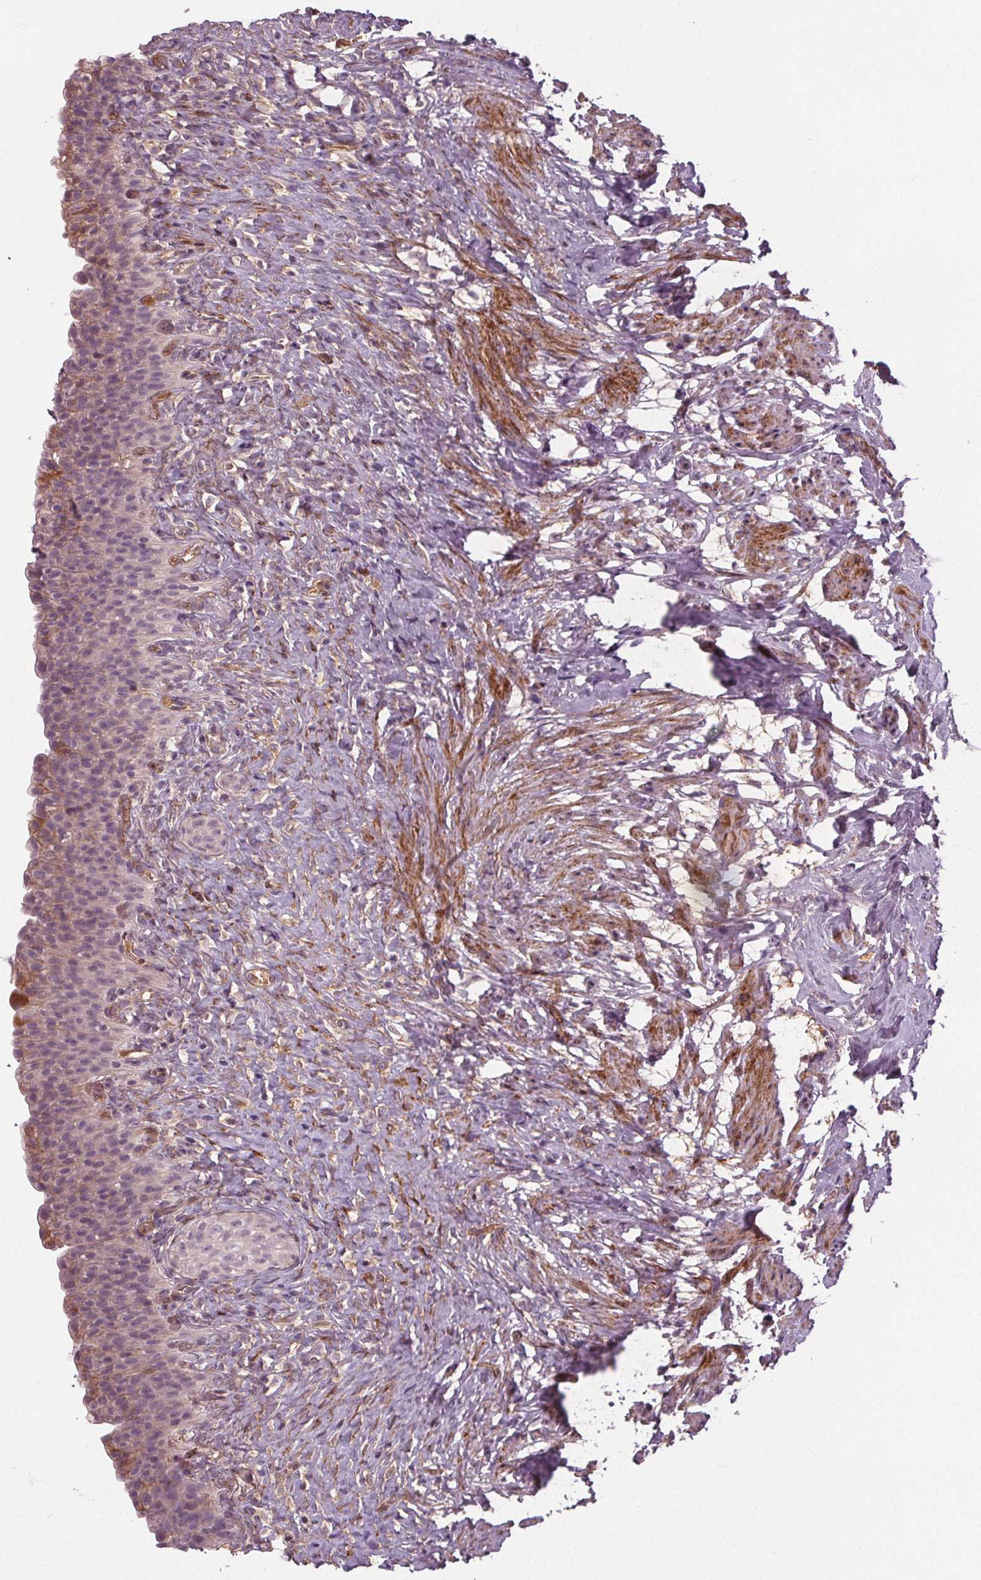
{"staining": {"intensity": "negative", "quantity": "none", "location": "none"}, "tissue": "urinary bladder", "cell_type": "Urothelial cells", "image_type": "normal", "snomed": [{"axis": "morphology", "description": "Normal tissue, NOS"}, {"axis": "topography", "description": "Urinary bladder"}, {"axis": "topography", "description": "Prostate"}], "caption": "This is an IHC image of benign human urinary bladder. There is no positivity in urothelial cells.", "gene": "PDGFD", "patient": {"sex": "male", "age": 76}}